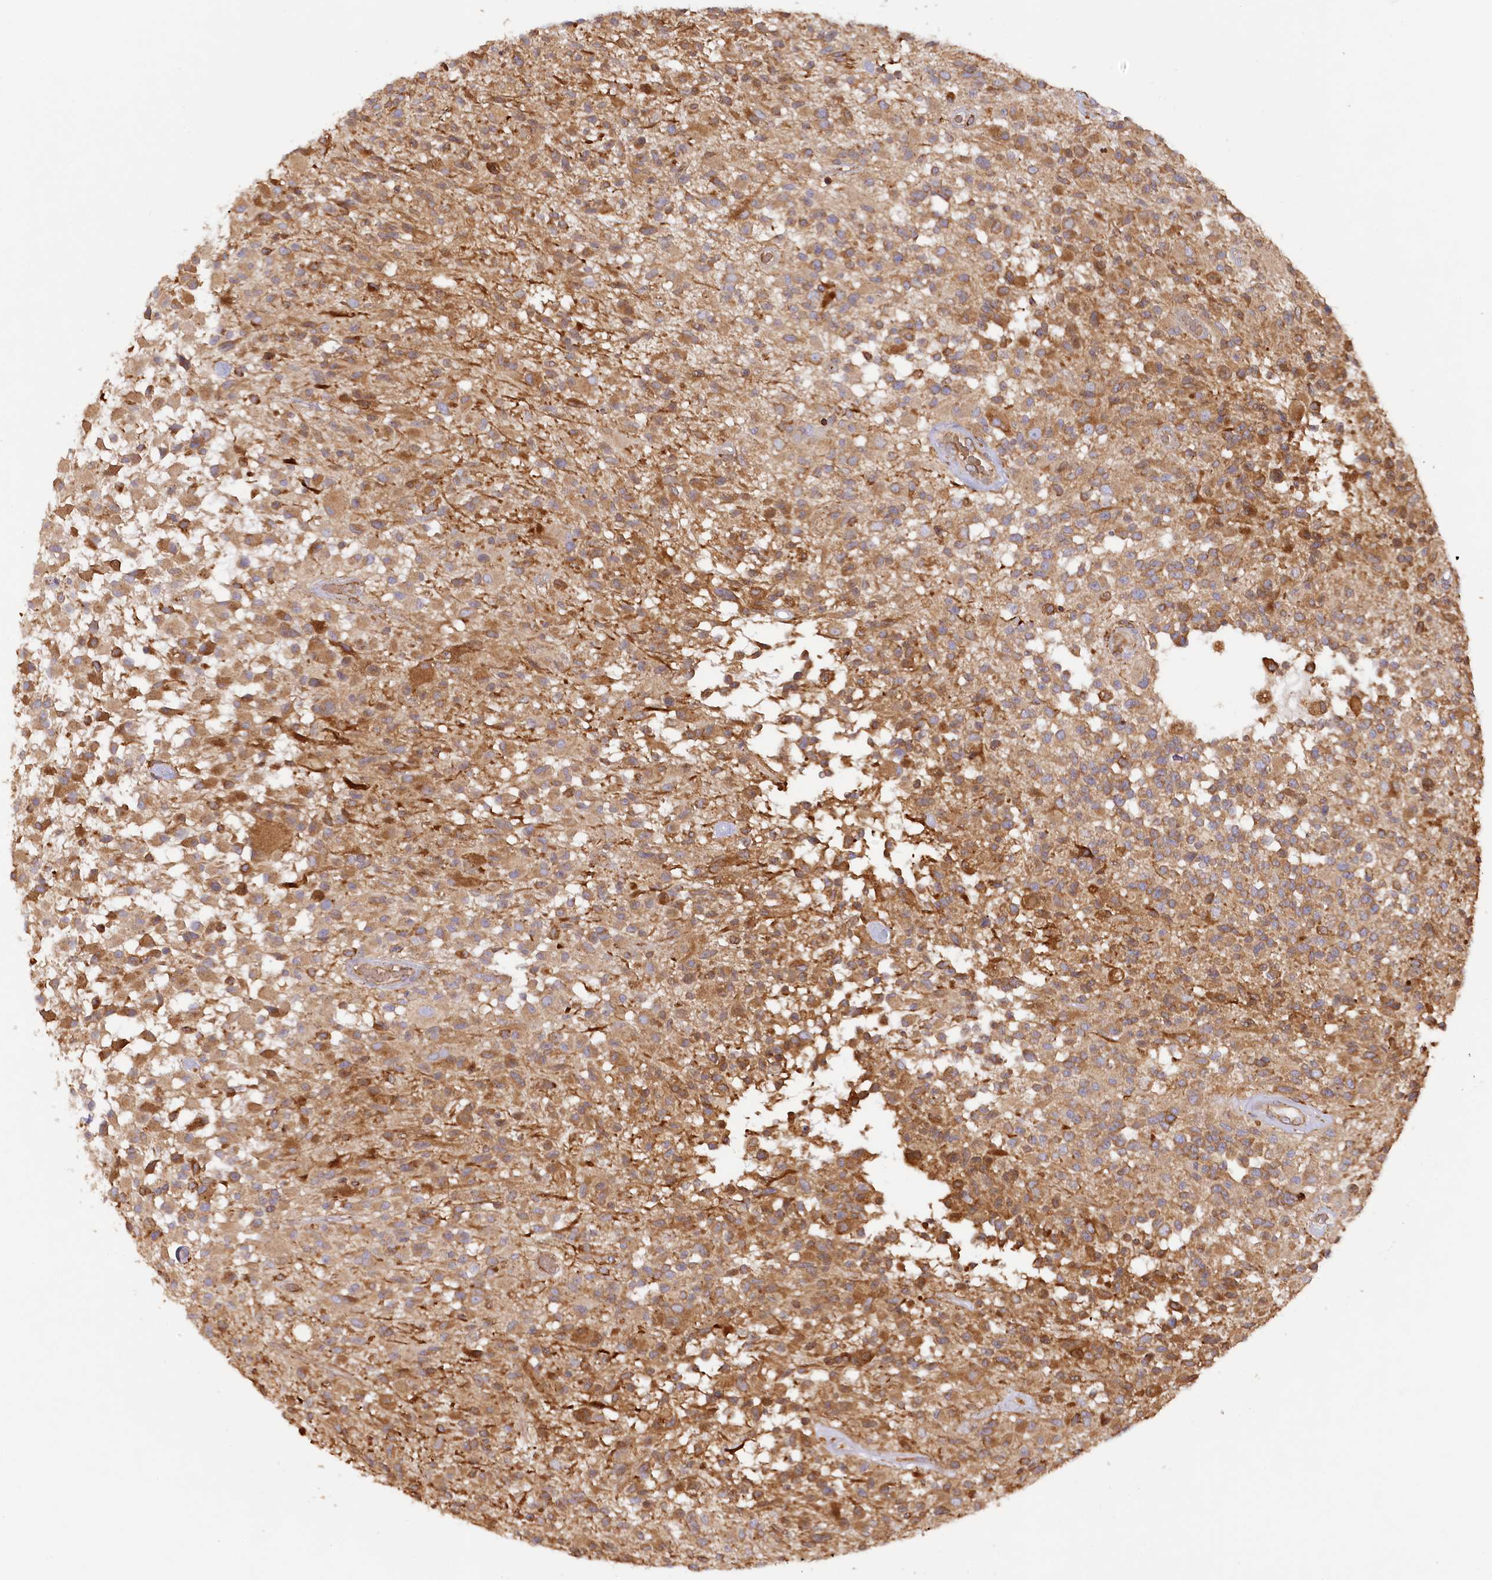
{"staining": {"intensity": "moderate", "quantity": ">75%", "location": "cytoplasmic/membranous"}, "tissue": "glioma", "cell_type": "Tumor cells", "image_type": "cancer", "snomed": [{"axis": "morphology", "description": "Glioma, malignant, High grade"}, {"axis": "morphology", "description": "Glioblastoma, NOS"}, {"axis": "topography", "description": "Brain"}], "caption": "IHC of glioma demonstrates medium levels of moderate cytoplasmic/membranous positivity in approximately >75% of tumor cells.", "gene": "ACAP2", "patient": {"sex": "male", "age": 60}}